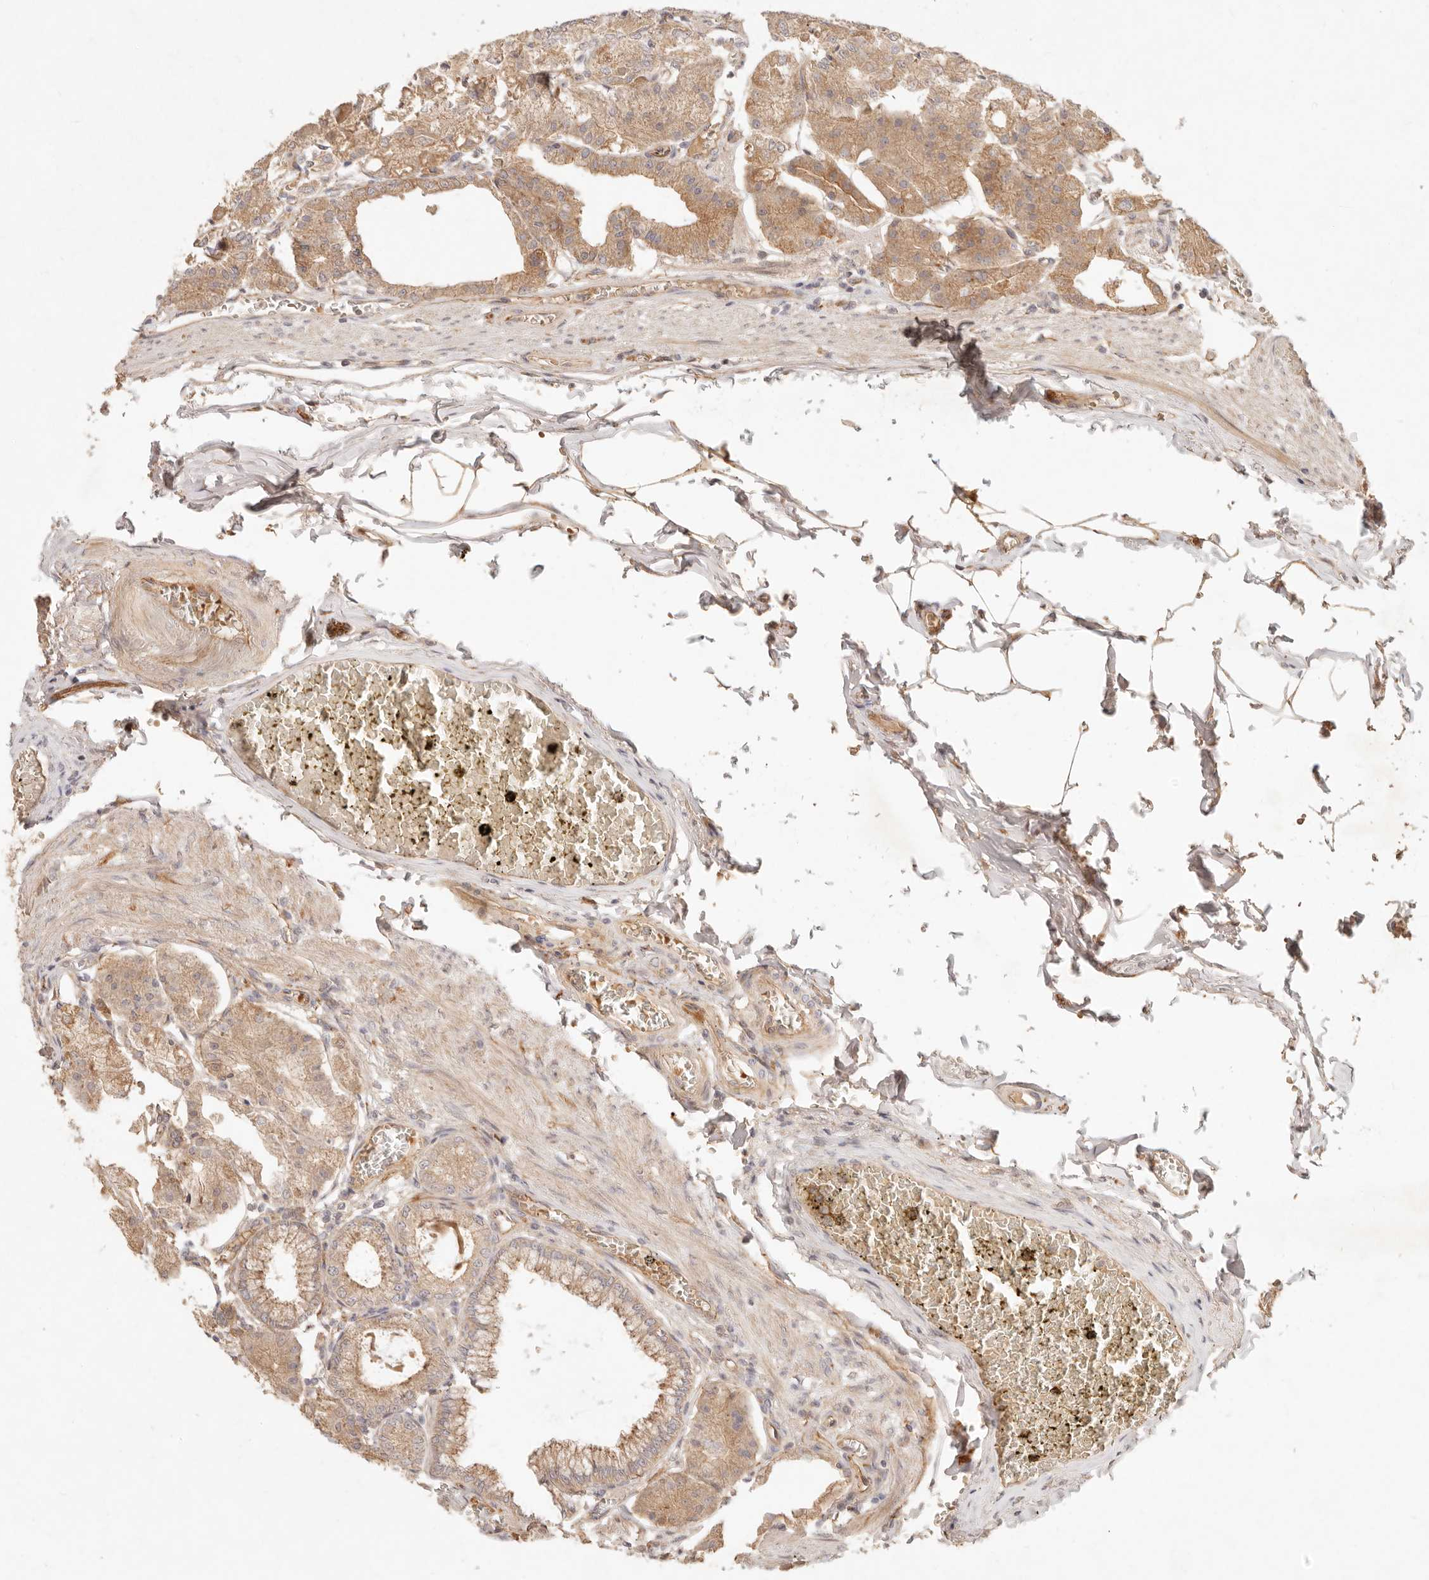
{"staining": {"intensity": "moderate", "quantity": ">75%", "location": "cytoplasmic/membranous"}, "tissue": "stomach", "cell_type": "Glandular cells", "image_type": "normal", "snomed": [{"axis": "morphology", "description": "Normal tissue, NOS"}, {"axis": "topography", "description": "Stomach, lower"}], "caption": "Protein expression analysis of benign stomach displays moderate cytoplasmic/membranous expression in about >75% of glandular cells. The staining is performed using DAB brown chromogen to label protein expression. The nuclei are counter-stained blue using hematoxylin.", "gene": "PPP1R3B", "patient": {"sex": "male", "age": 71}}